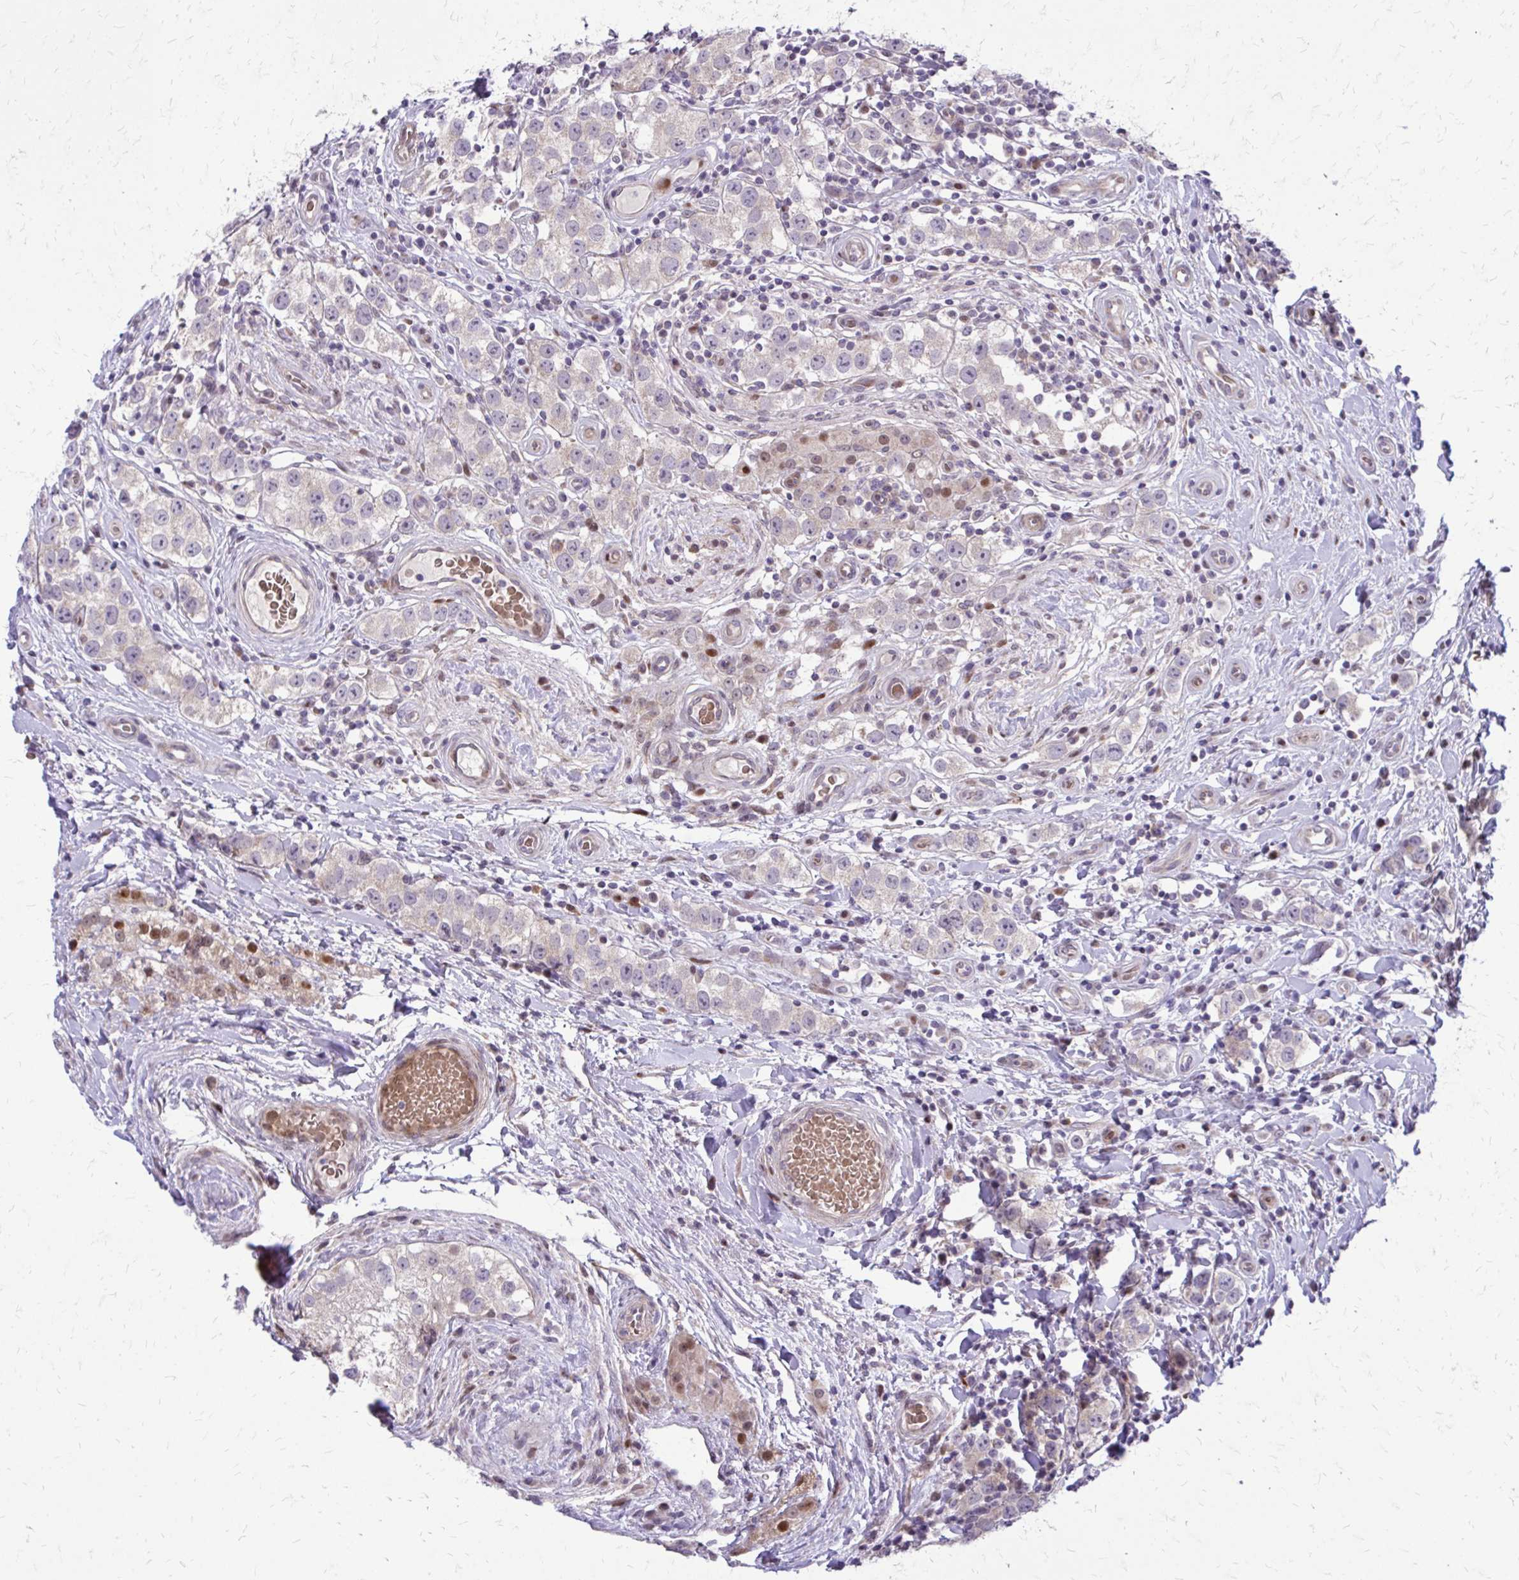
{"staining": {"intensity": "negative", "quantity": "none", "location": "none"}, "tissue": "testis cancer", "cell_type": "Tumor cells", "image_type": "cancer", "snomed": [{"axis": "morphology", "description": "Seminoma, NOS"}, {"axis": "topography", "description": "Testis"}], "caption": "Immunohistochemical staining of seminoma (testis) shows no significant positivity in tumor cells.", "gene": "PPDPFL", "patient": {"sex": "male", "age": 34}}